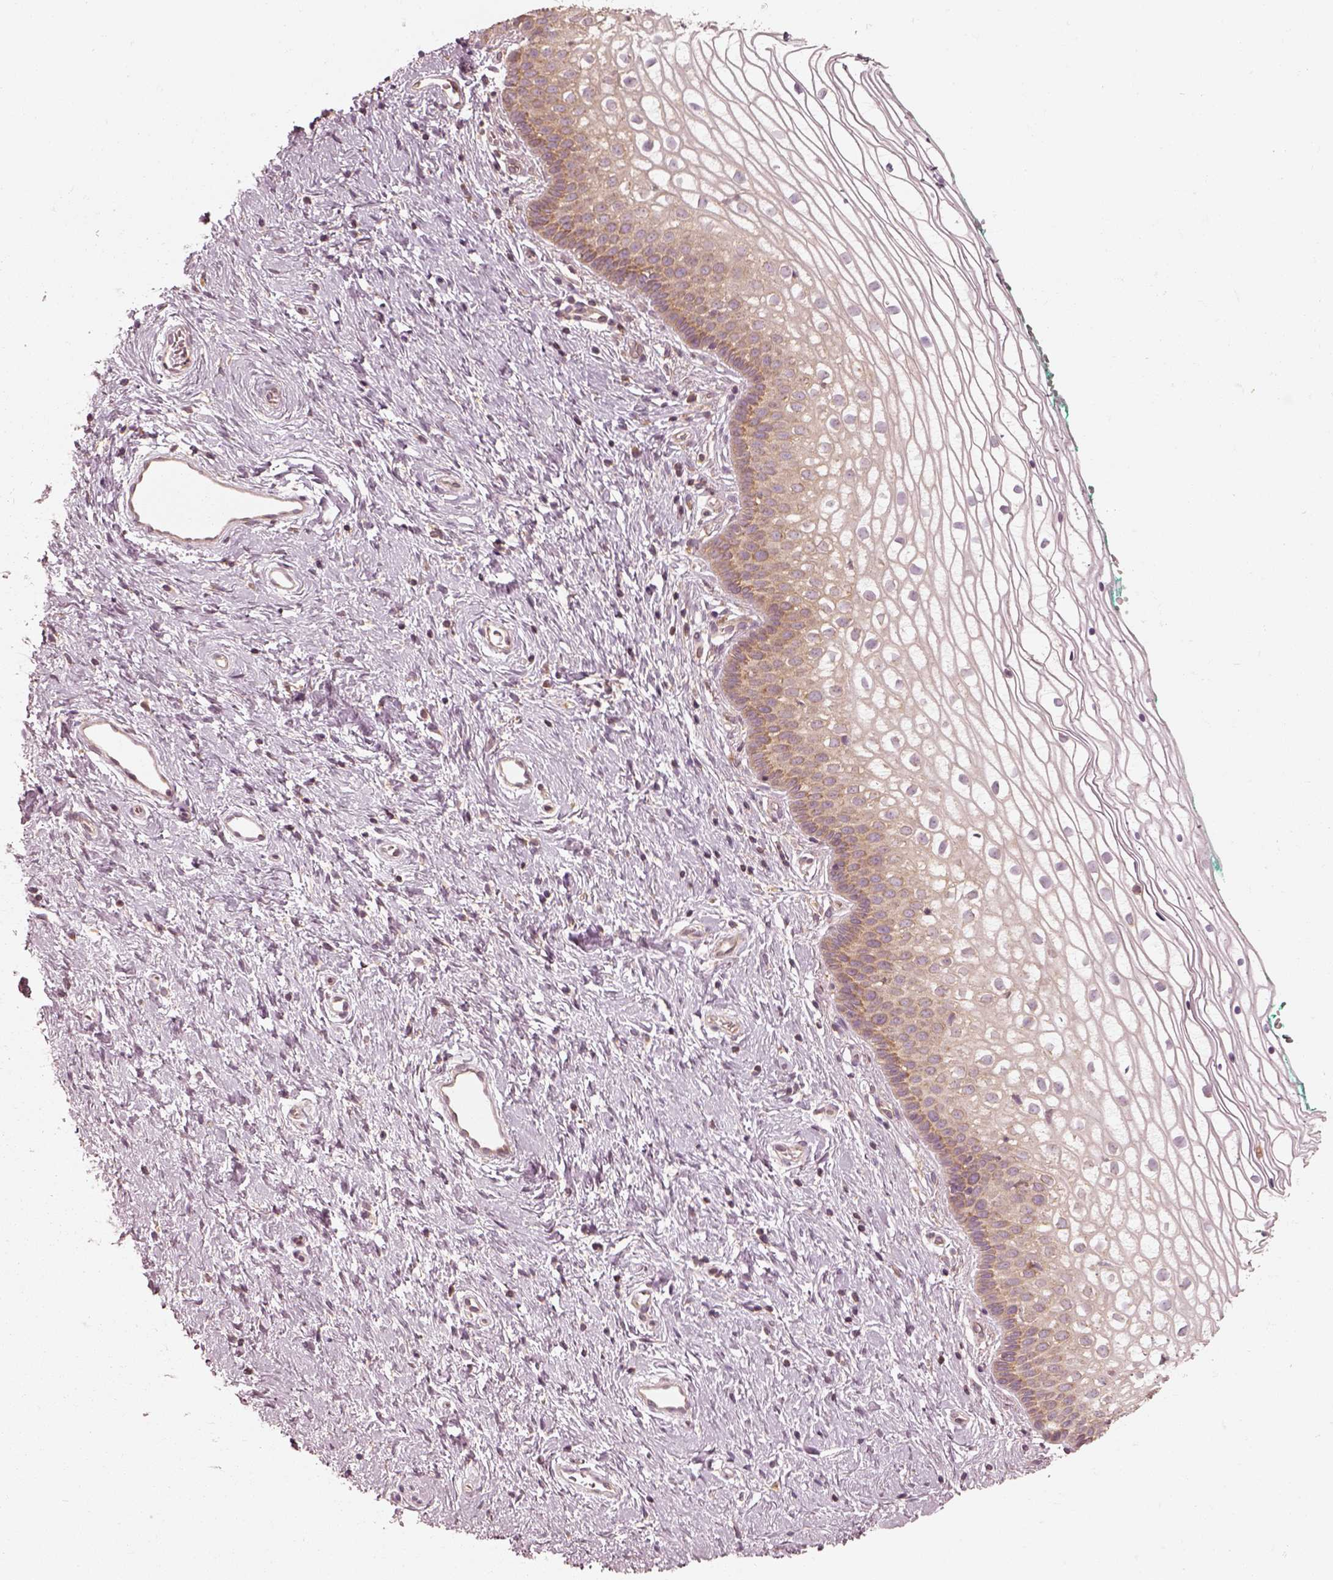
{"staining": {"intensity": "moderate", "quantity": "<25%", "location": "cytoplasmic/membranous"}, "tissue": "vagina", "cell_type": "Squamous epithelial cells", "image_type": "normal", "snomed": [{"axis": "morphology", "description": "Normal tissue, NOS"}, {"axis": "topography", "description": "Vagina"}], "caption": "IHC histopathology image of normal vagina: vagina stained using immunohistochemistry (IHC) demonstrates low levels of moderate protein expression localized specifically in the cytoplasmic/membranous of squamous epithelial cells, appearing as a cytoplasmic/membranous brown color.", "gene": "CNOT2", "patient": {"sex": "female", "age": 36}}